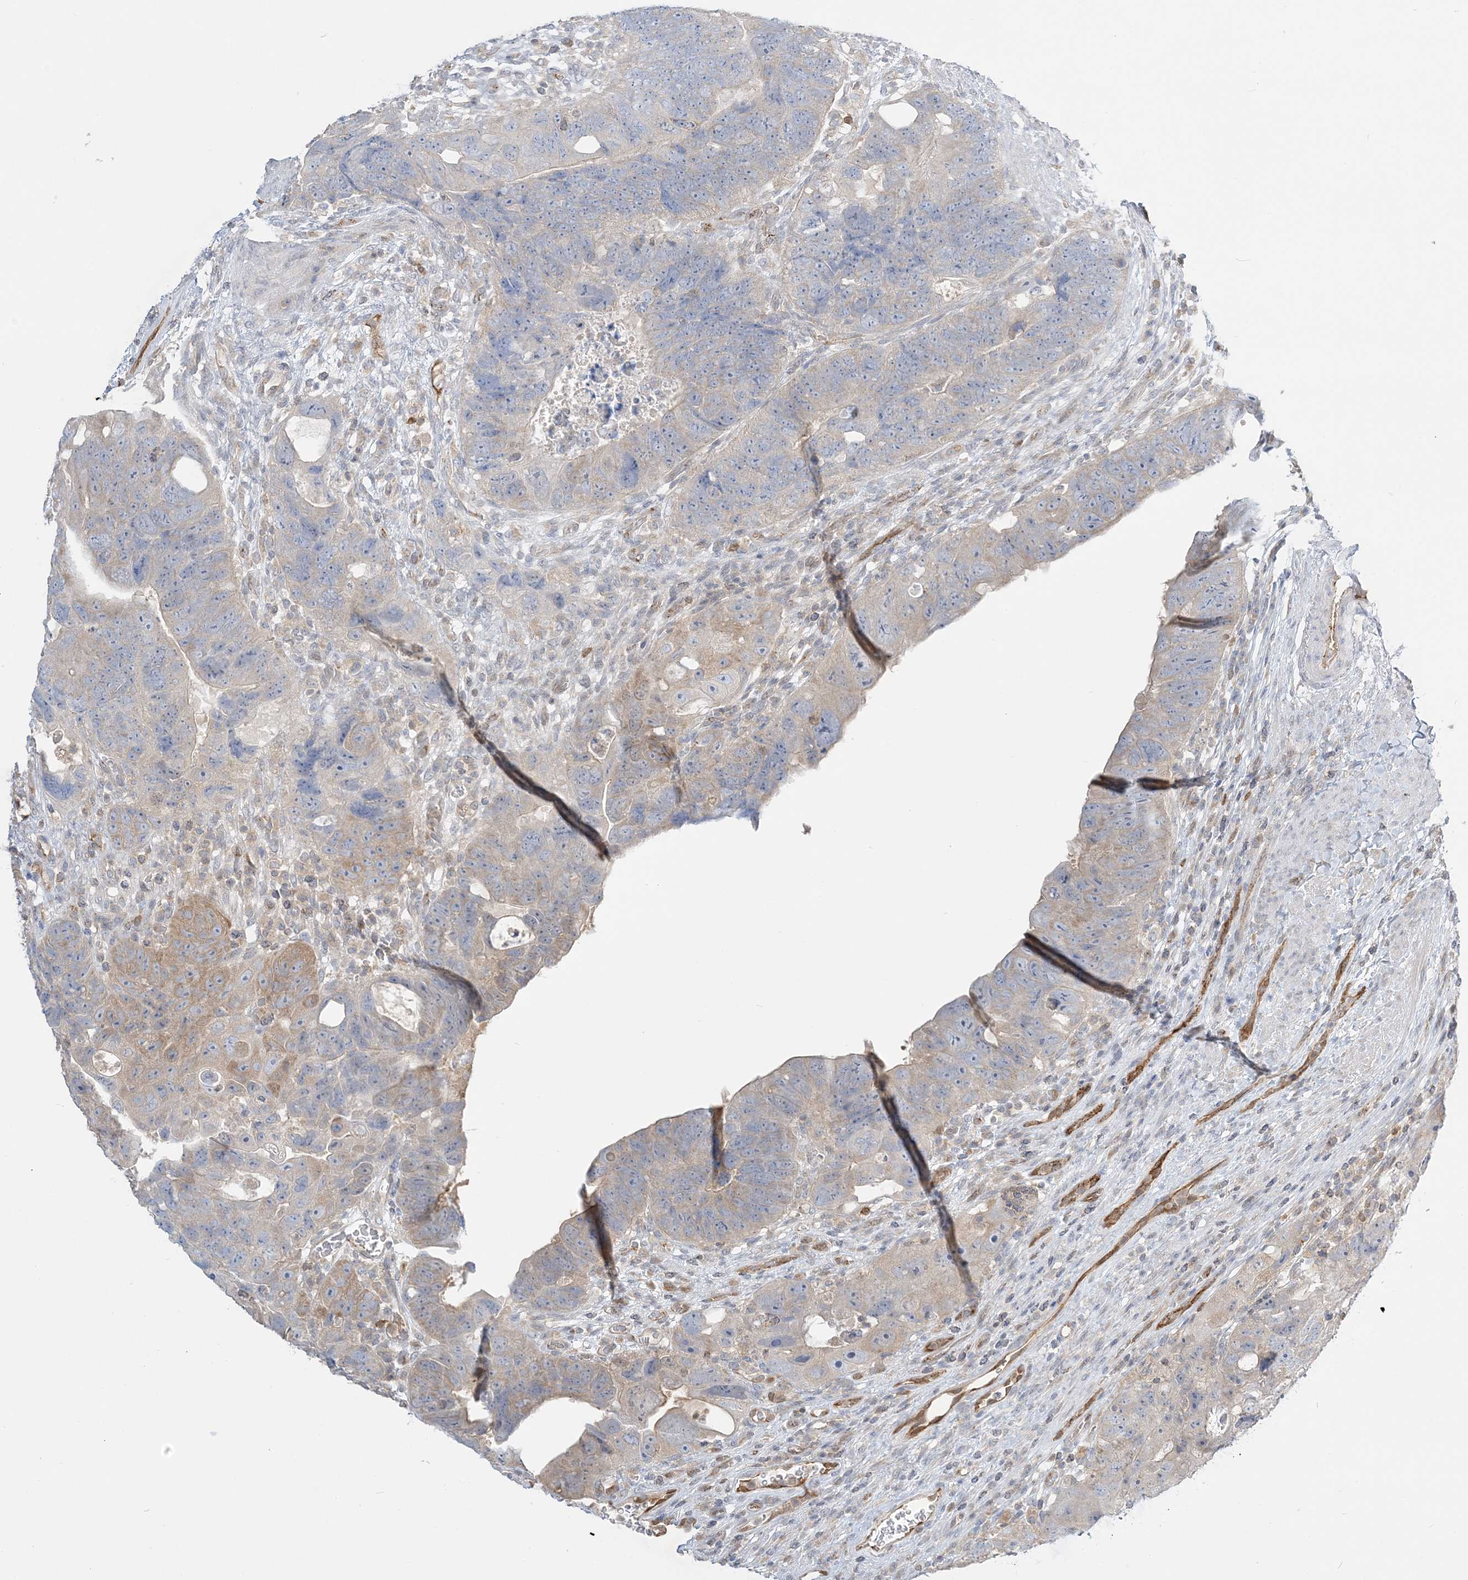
{"staining": {"intensity": "moderate", "quantity": "<25%", "location": "cytoplasmic/membranous"}, "tissue": "colorectal cancer", "cell_type": "Tumor cells", "image_type": "cancer", "snomed": [{"axis": "morphology", "description": "Adenocarcinoma, NOS"}, {"axis": "topography", "description": "Rectum"}], "caption": "Immunohistochemistry of colorectal cancer exhibits low levels of moderate cytoplasmic/membranous positivity in about <25% of tumor cells.", "gene": "INPP1", "patient": {"sex": "male", "age": 59}}